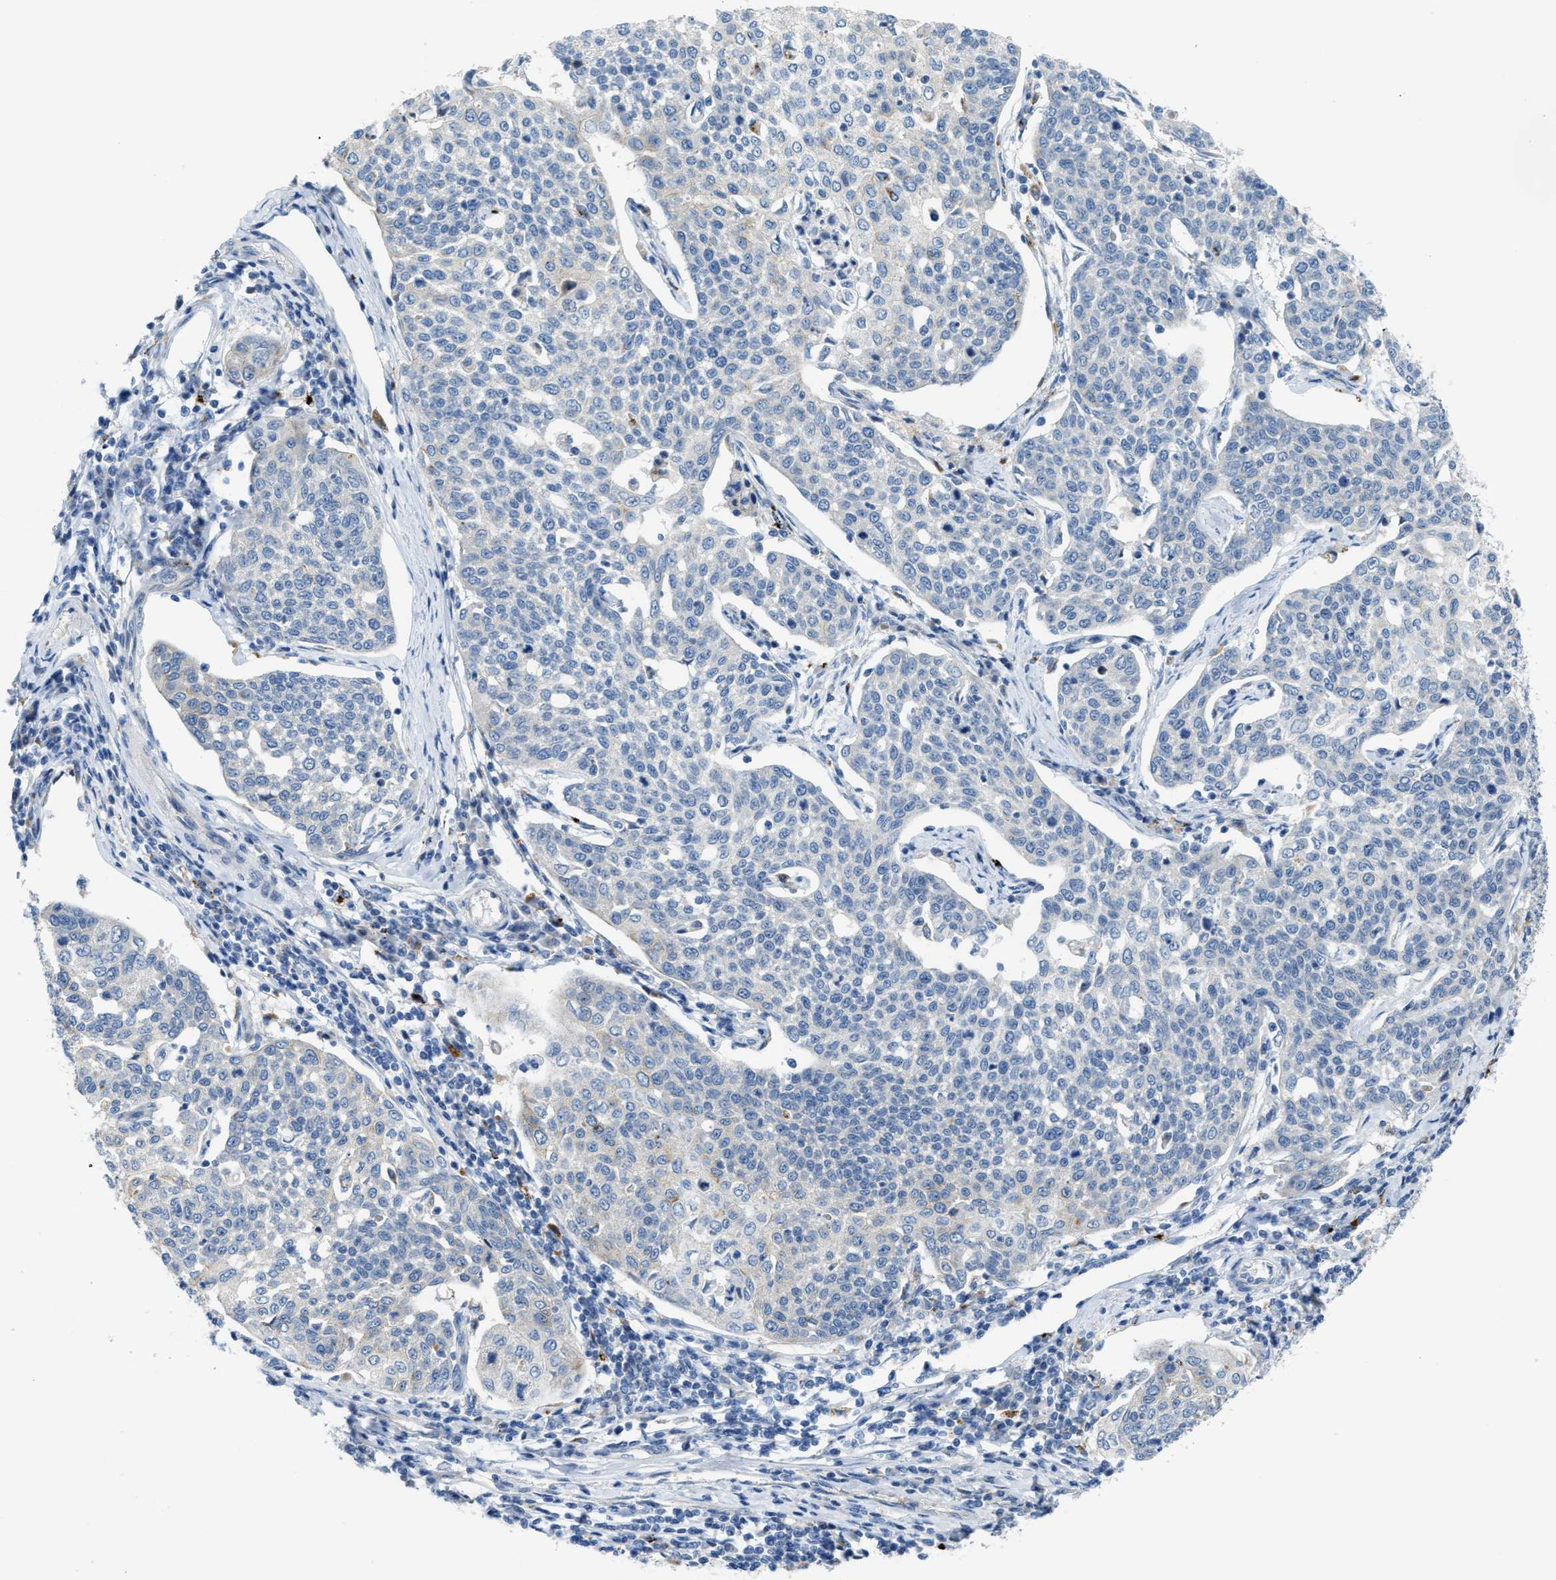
{"staining": {"intensity": "negative", "quantity": "none", "location": "none"}, "tissue": "cervical cancer", "cell_type": "Tumor cells", "image_type": "cancer", "snomed": [{"axis": "morphology", "description": "Squamous cell carcinoma, NOS"}, {"axis": "topography", "description": "Cervix"}], "caption": "An IHC photomicrograph of cervical squamous cell carcinoma is shown. There is no staining in tumor cells of cervical squamous cell carcinoma. Brightfield microscopy of immunohistochemistry (IHC) stained with DAB (brown) and hematoxylin (blue), captured at high magnification.", "gene": "KLHDC10", "patient": {"sex": "female", "age": 34}}